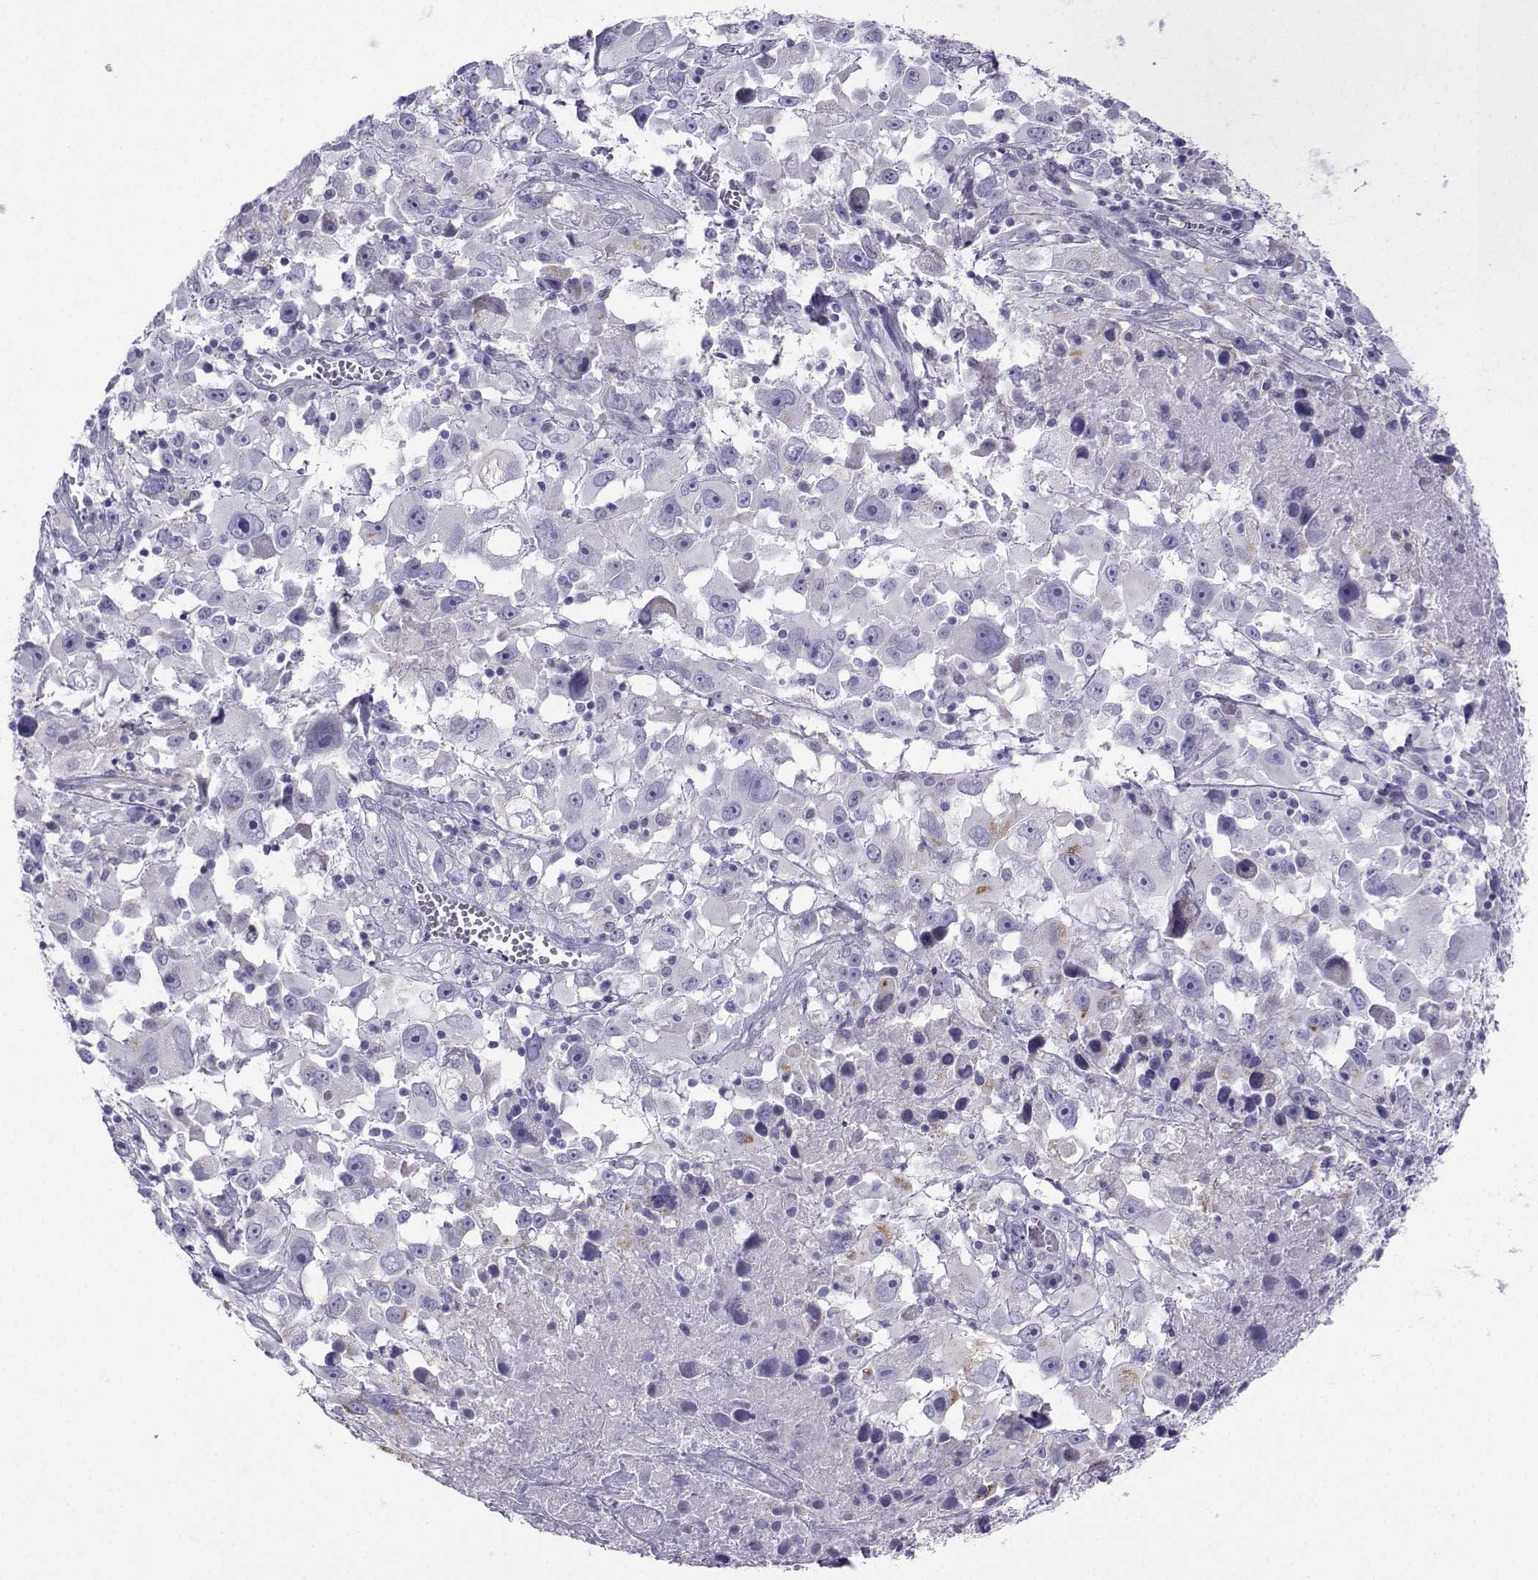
{"staining": {"intensity": "negative", "quantity": "none", "location": "none"}, "tissue": "melanoma", "cell_type": "Tumor cells", "image_type": "cancer", "snomed": [{"axis": "morphology", "description": "Malignant melanoma, Metastatic site"}, {"axis": "topography", "description": "Soft tissue"}], "caption": "An image of human melanoma is negative for staining in tumor cells.", "gene": "FBXO24", "patient": {"sex": "male", "age": 50}}